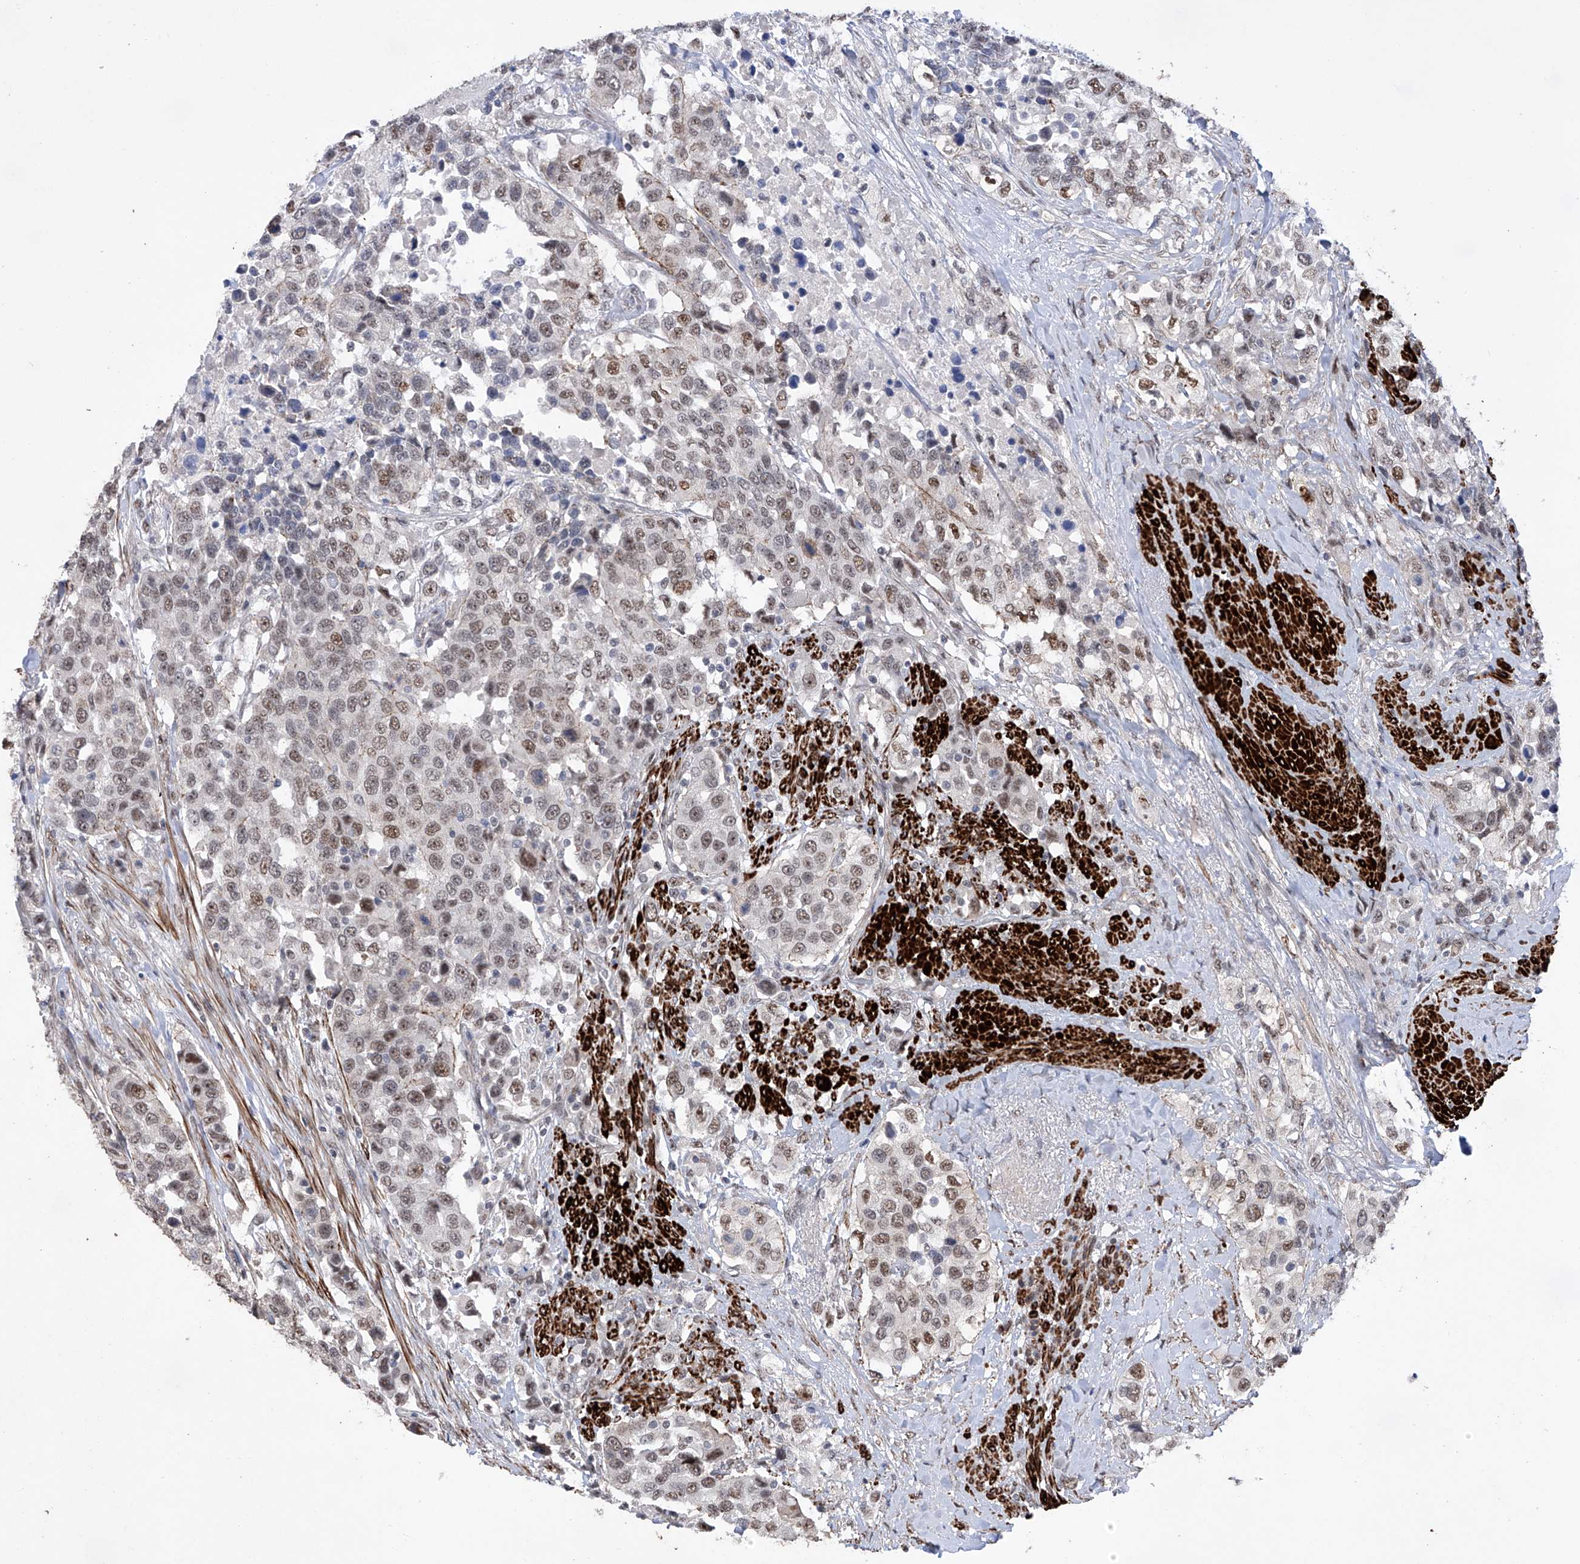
{"staining": {"intensity": "moderate", "quantity": "25%-75%", "location": "nuclear"}, "tissue": "urothelial cancer", "cell_type": "Tumor cells", "image_type": "cancer", "snomed": [{"axis": "morphology", "description": "Urothelial carcinoma, High grade"}, {"axis": "topography", "description": "Urinary bladder"}], "caption": "This is a photomicrograph of immunohistochemistry staining of urothelial cancer, which shows moderate staining in the nuclear of tumor cells.", "gene": "NFATC4", "patient": {"sex": "female", "age": 80}}